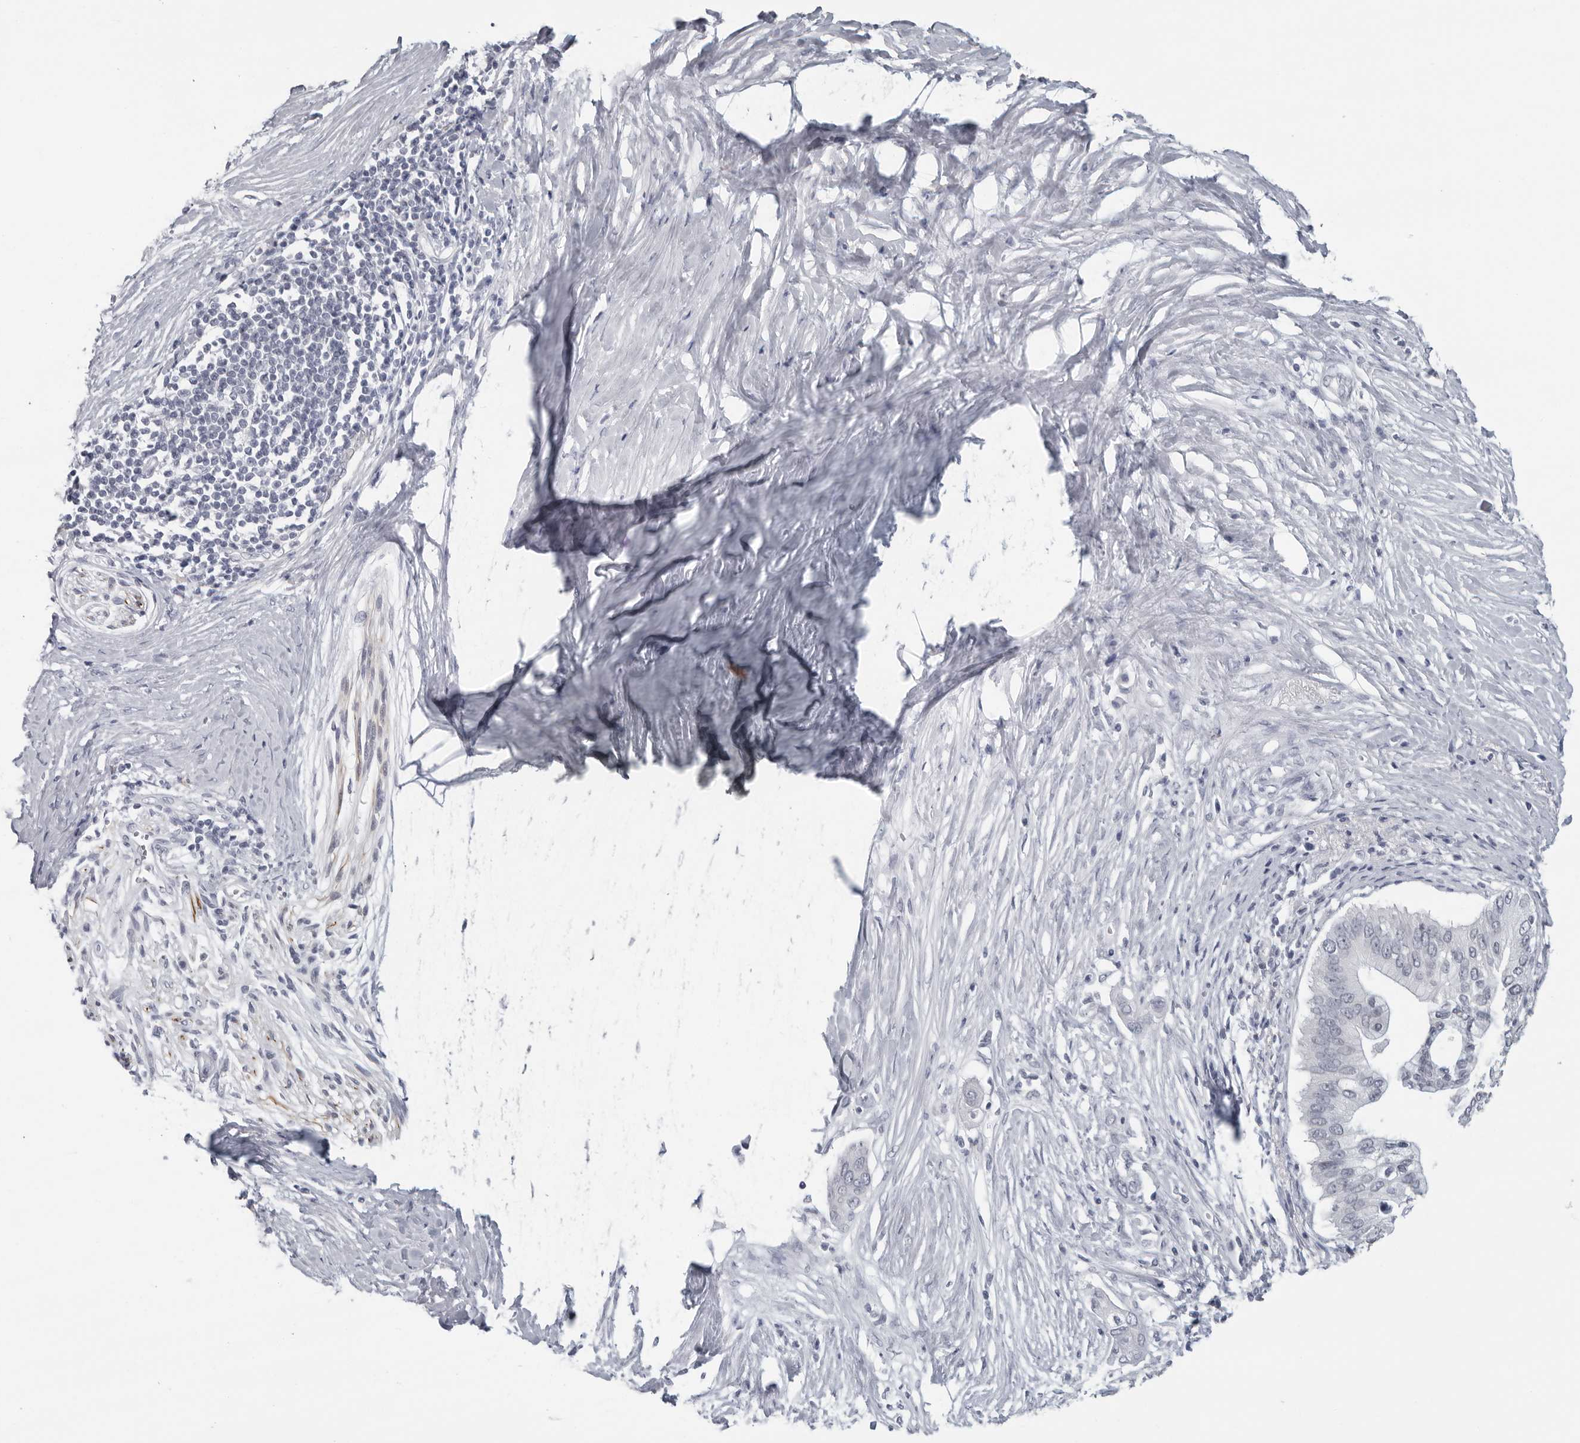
{"staining": {"intensity": "negative", "quantity": "none", "location": "none"}, "tissue": "pancreatic cancer", "cell_type": "Tumor cells", "image_type": "cancer", "snomed": [{"axis": "morphology", "description": "Normal tissue, NOS"}, {"axis": "morphology", "description": "Adenocarcinoma, NOS"}, {"axis": "topography", "description": "Pancreas"}, {"axis": "topography", "description": "Peripheral nerve tissue"}], "caption": "IHC image of adenocarcinoma (pancreatic) stained for a protein (brown), which reveals no positivity in tumor cells.", "gene": "OPLAH", "patient": {"sex": "male", "age": 59}}